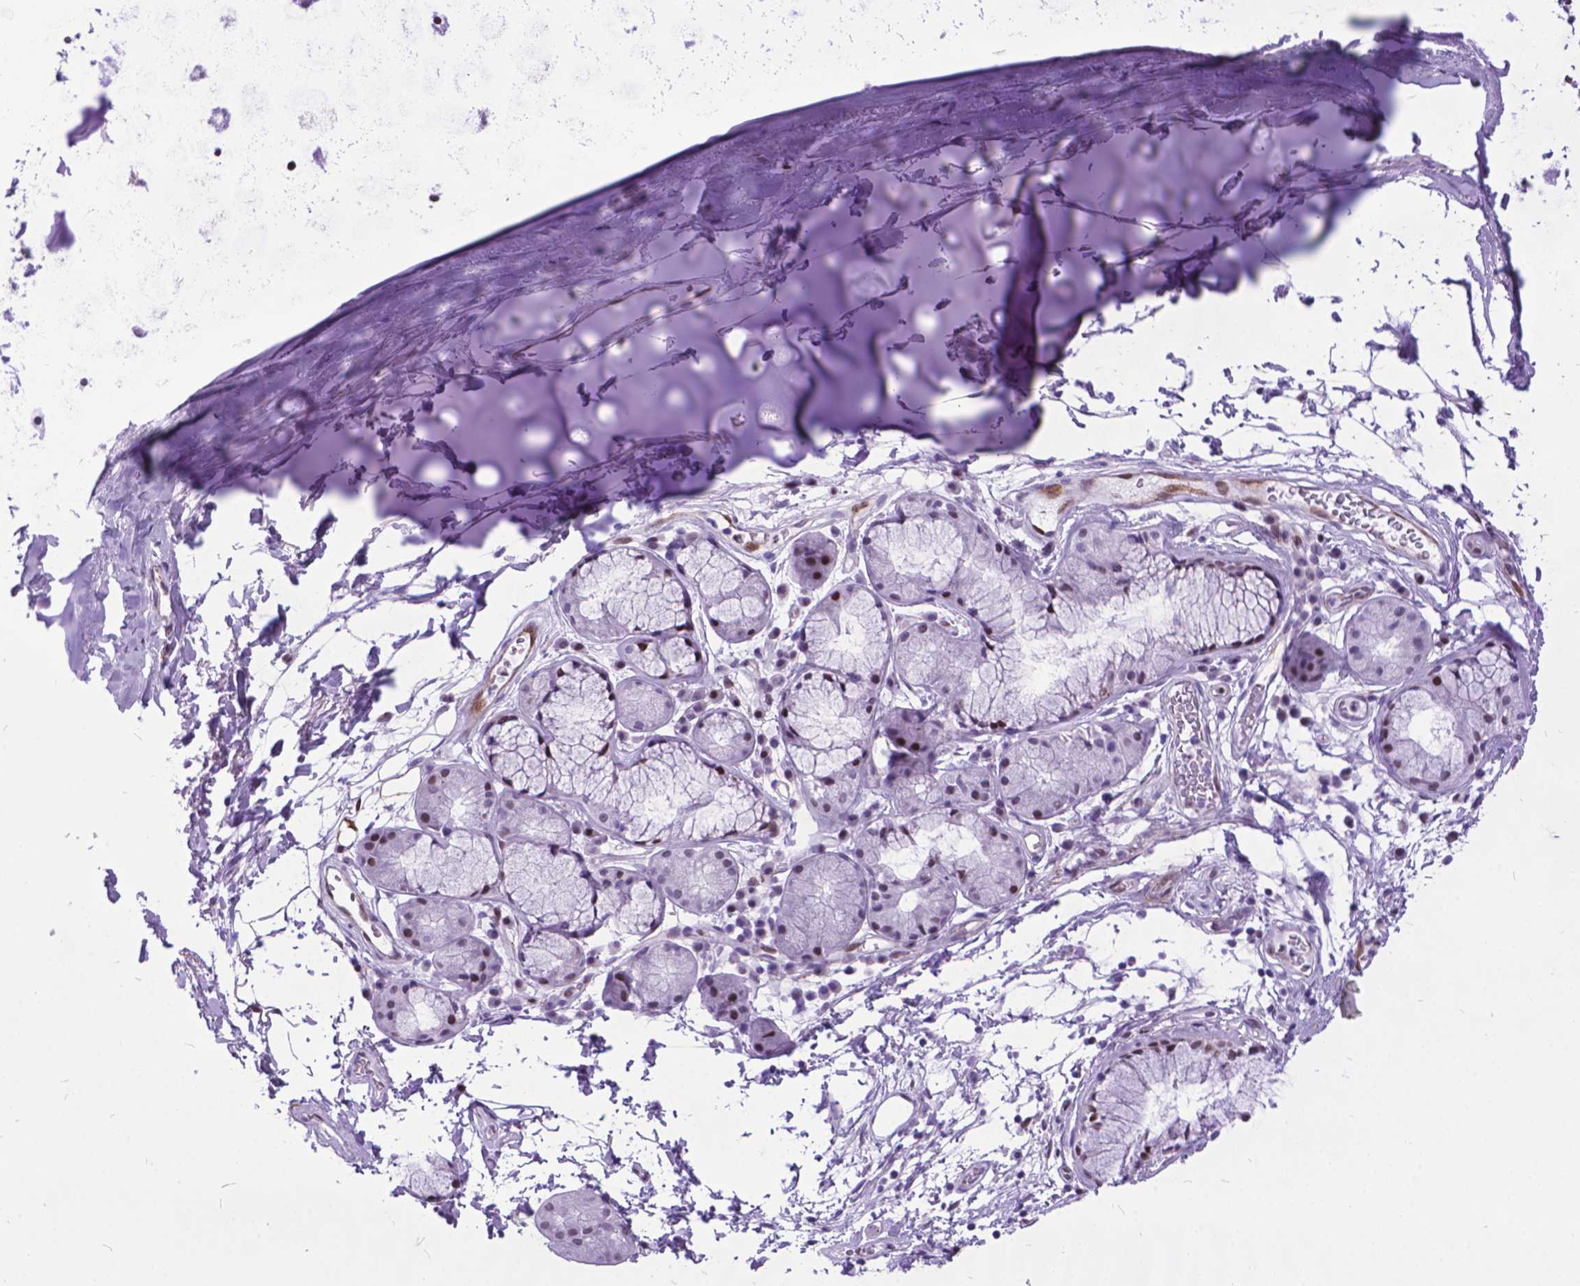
{"staining": {"intensity": "weak", "quantity": "25%-75%", "location": "cytoplasmic/membranous"}, "tissue": "adipose tissue", "cell_type": "Adipocytes", "image_type": "normal", "snomed": [{"axis": "morphology", "description": "Normal tissue, NOS"}, {"axis": "topography", "description": "Cartilage tissue"}, {"axis": "topography", "description": "Bronchus"}], "caption": "Adipose tissue stained for a protein (brown) demonstrates weak cytoplasmic/membranous positive staining in about 25%-75% of adipocytes.", "gene": "POLE4", "patient": {"sex": "male", "age": 58}}